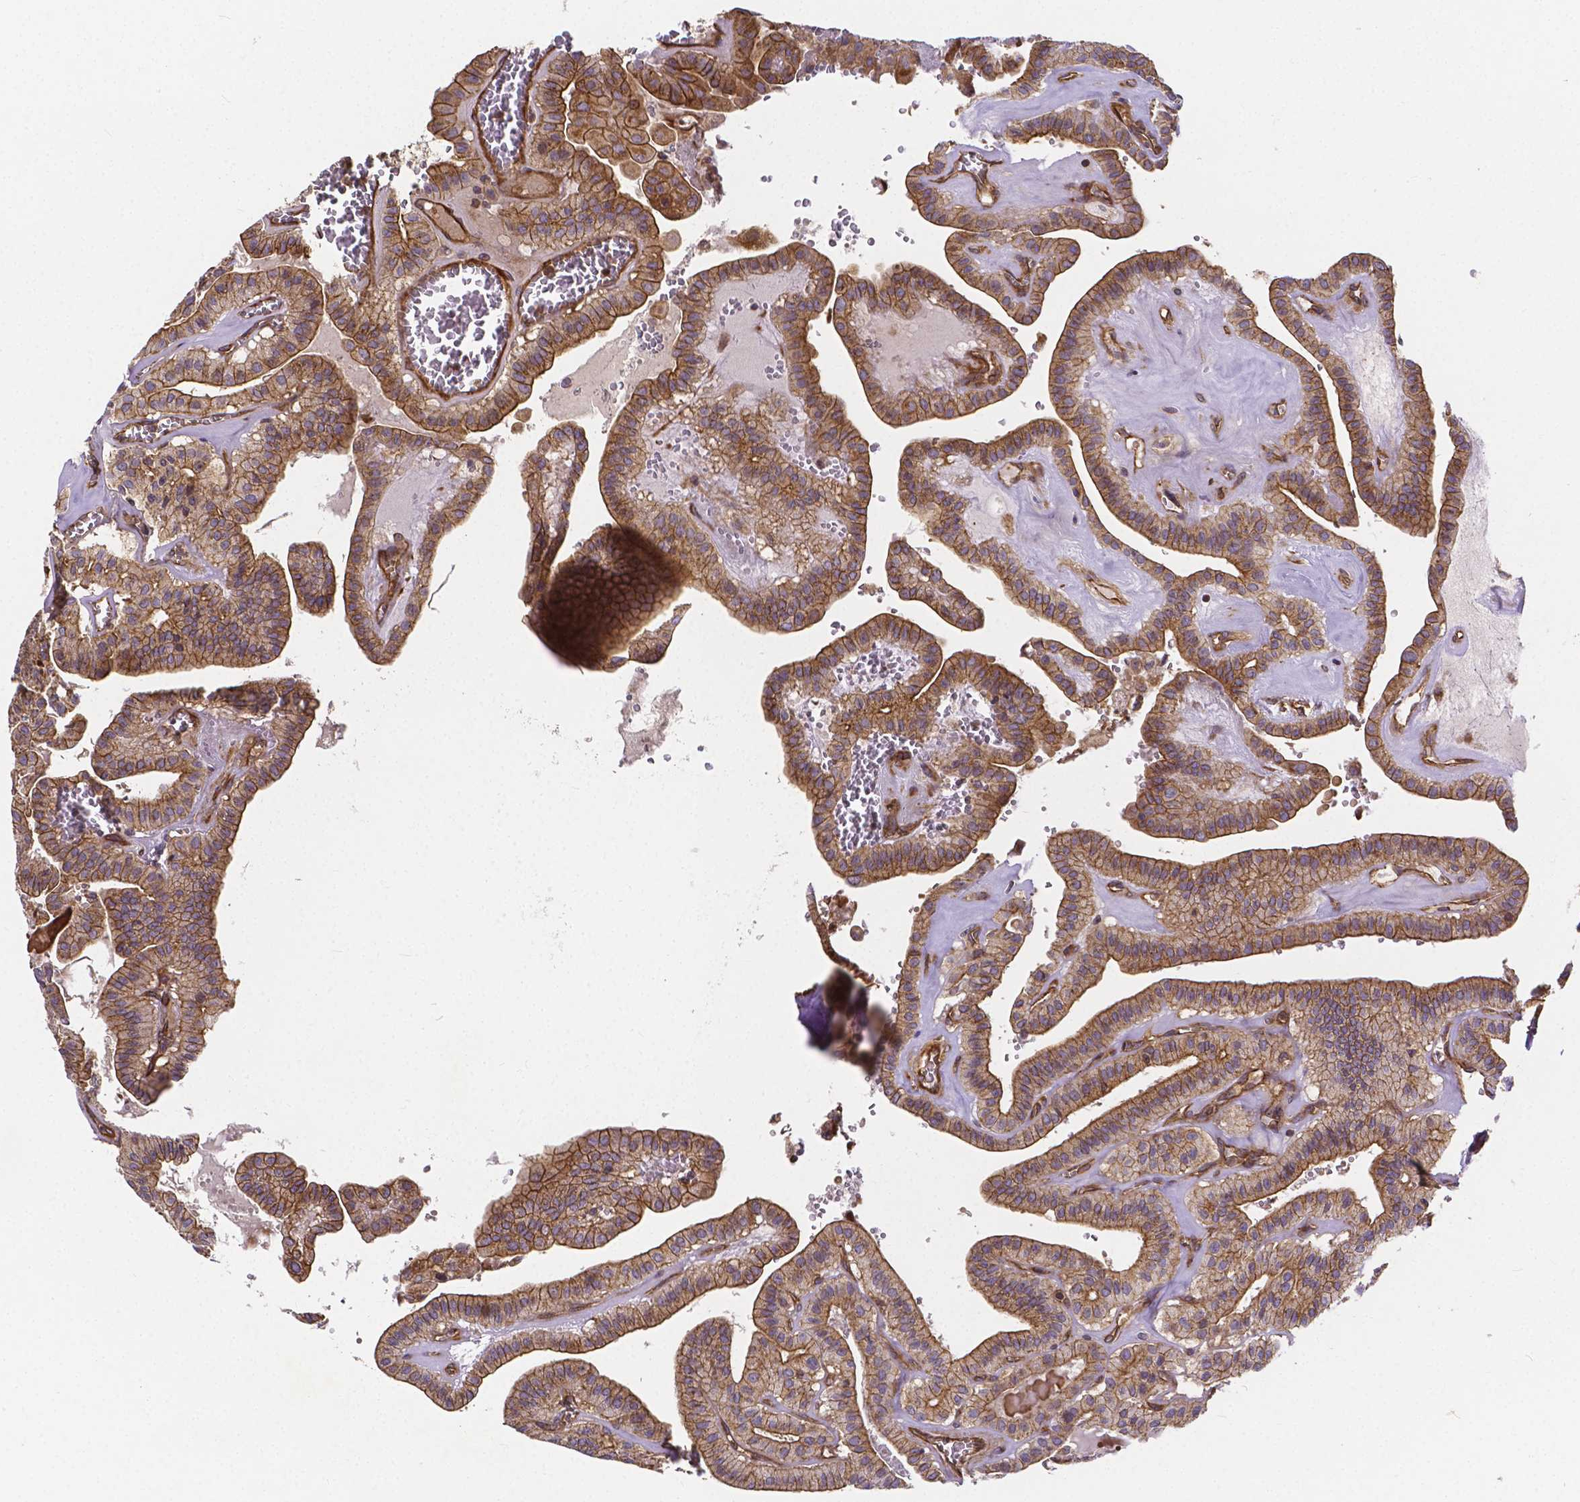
{"staining": {"intensity": "strong", "quantity": ">75%", "location": "cytoplasmic/membranous"}, "tissue": "thyroid cancer", "cell_type": "Tumor cells", "image_type": "cancer", "snomed": [{"axis": "morphology", "description": "Papillary adenocarcinoma, NOS"}, {"axis": "topography", "description": "Thyroid gland"}], "caption": "Tumor cells display high levels of strong cytoplasmic/membranous staining in about >75% of cells in thyroid cancer. (brown staining indicates protein expression, while blue staining denotes nuclei).", "gene": "CLINT1", "patient": {"sex": "male", "age": 52}}